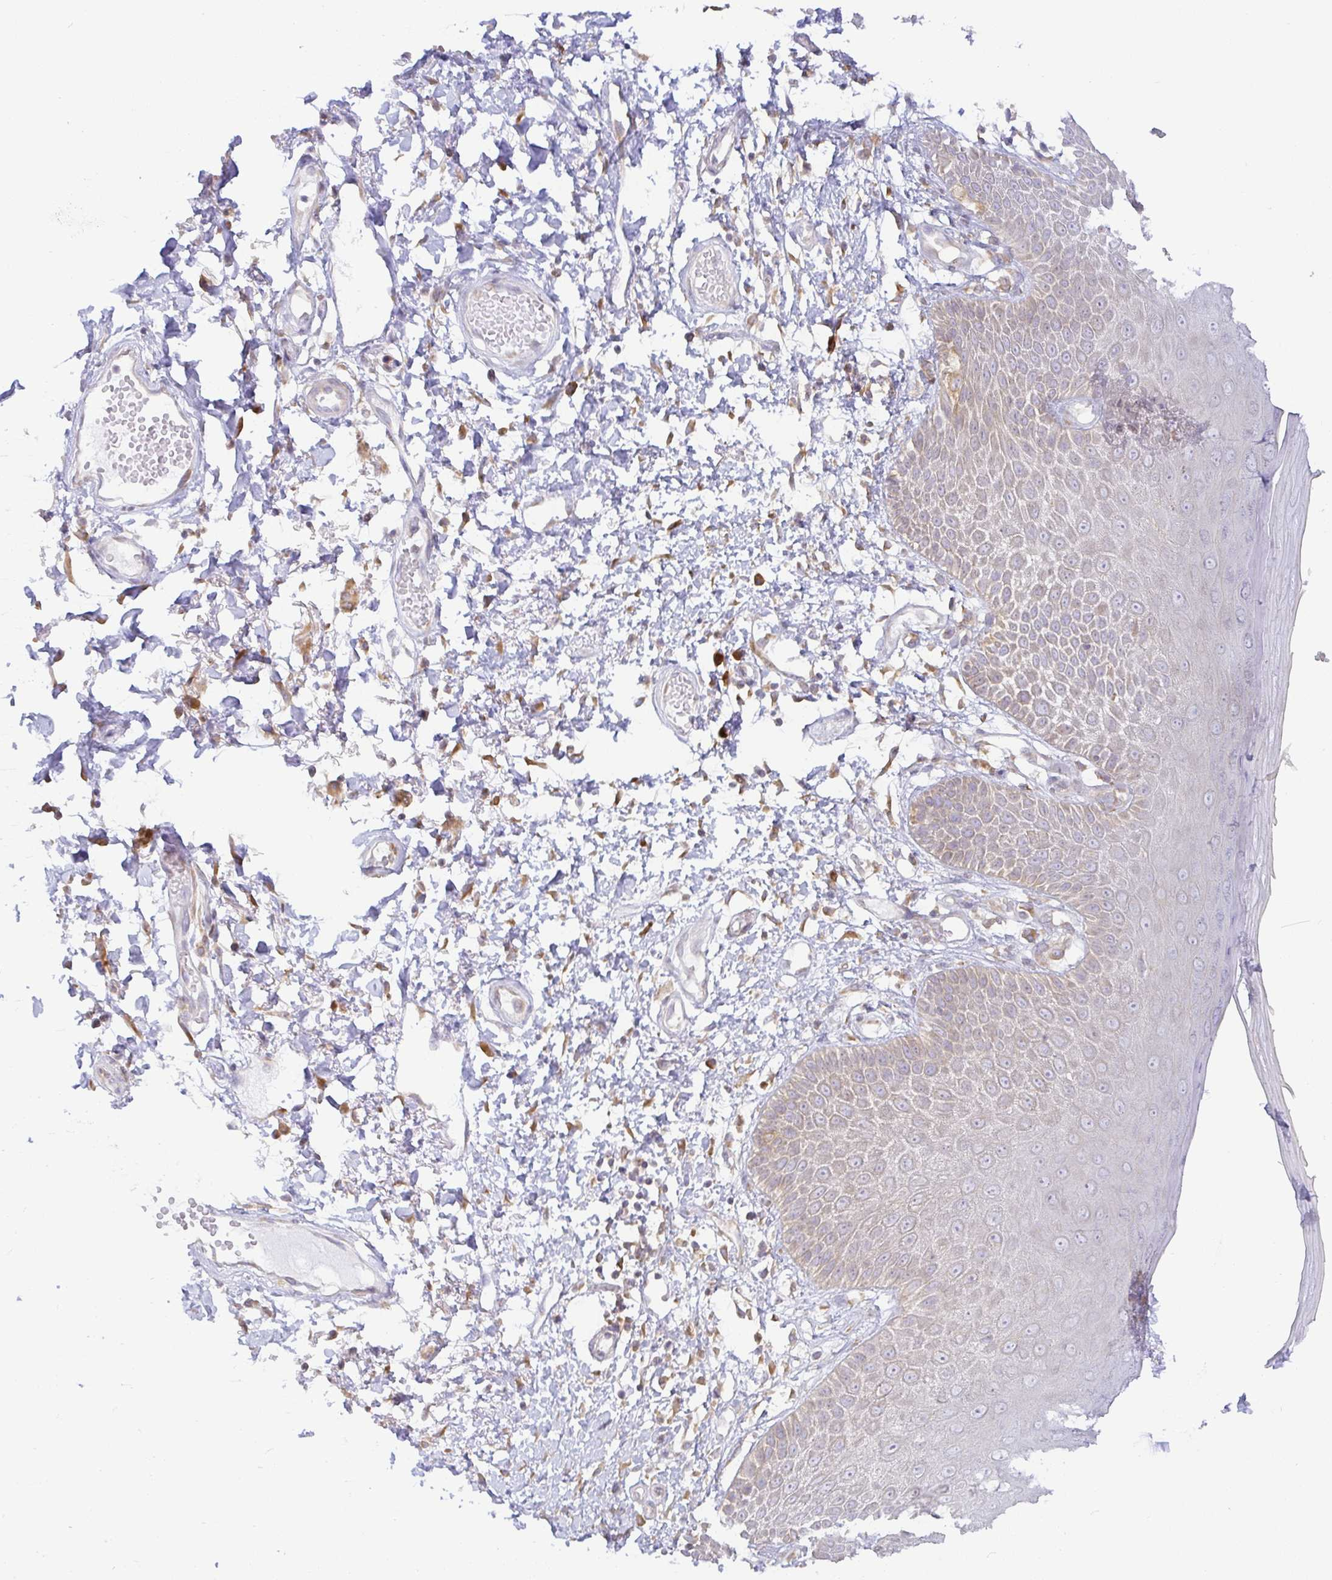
{"staining": {"intensity": "weak", "quantity": "25%-75%", "location": "cytoplasmic/membranous"}, "tissue": "skin", "cell_type": "Epidermal cells", "image_type": "normal", "snomed": [{"axis": "morphology", "description": "Normal tissue, NOS"}, {"axis": "topography", "description": "Anal"}, {"axis": "topography", "description": "Peripheral nerve tissue"}], "caption": "The image reveals a brown stain indicating the presence of a protein in the cytoplasmic/membranous of epidermal cells in skin. The staining was performed using DAB (3,3'-diaminobenzidine), with brown indicating positive protein expression. Nuclei are stained blue with hematoxylin.", "gene": "DERL2", "patient": {"sex": "male", "age": 78}}